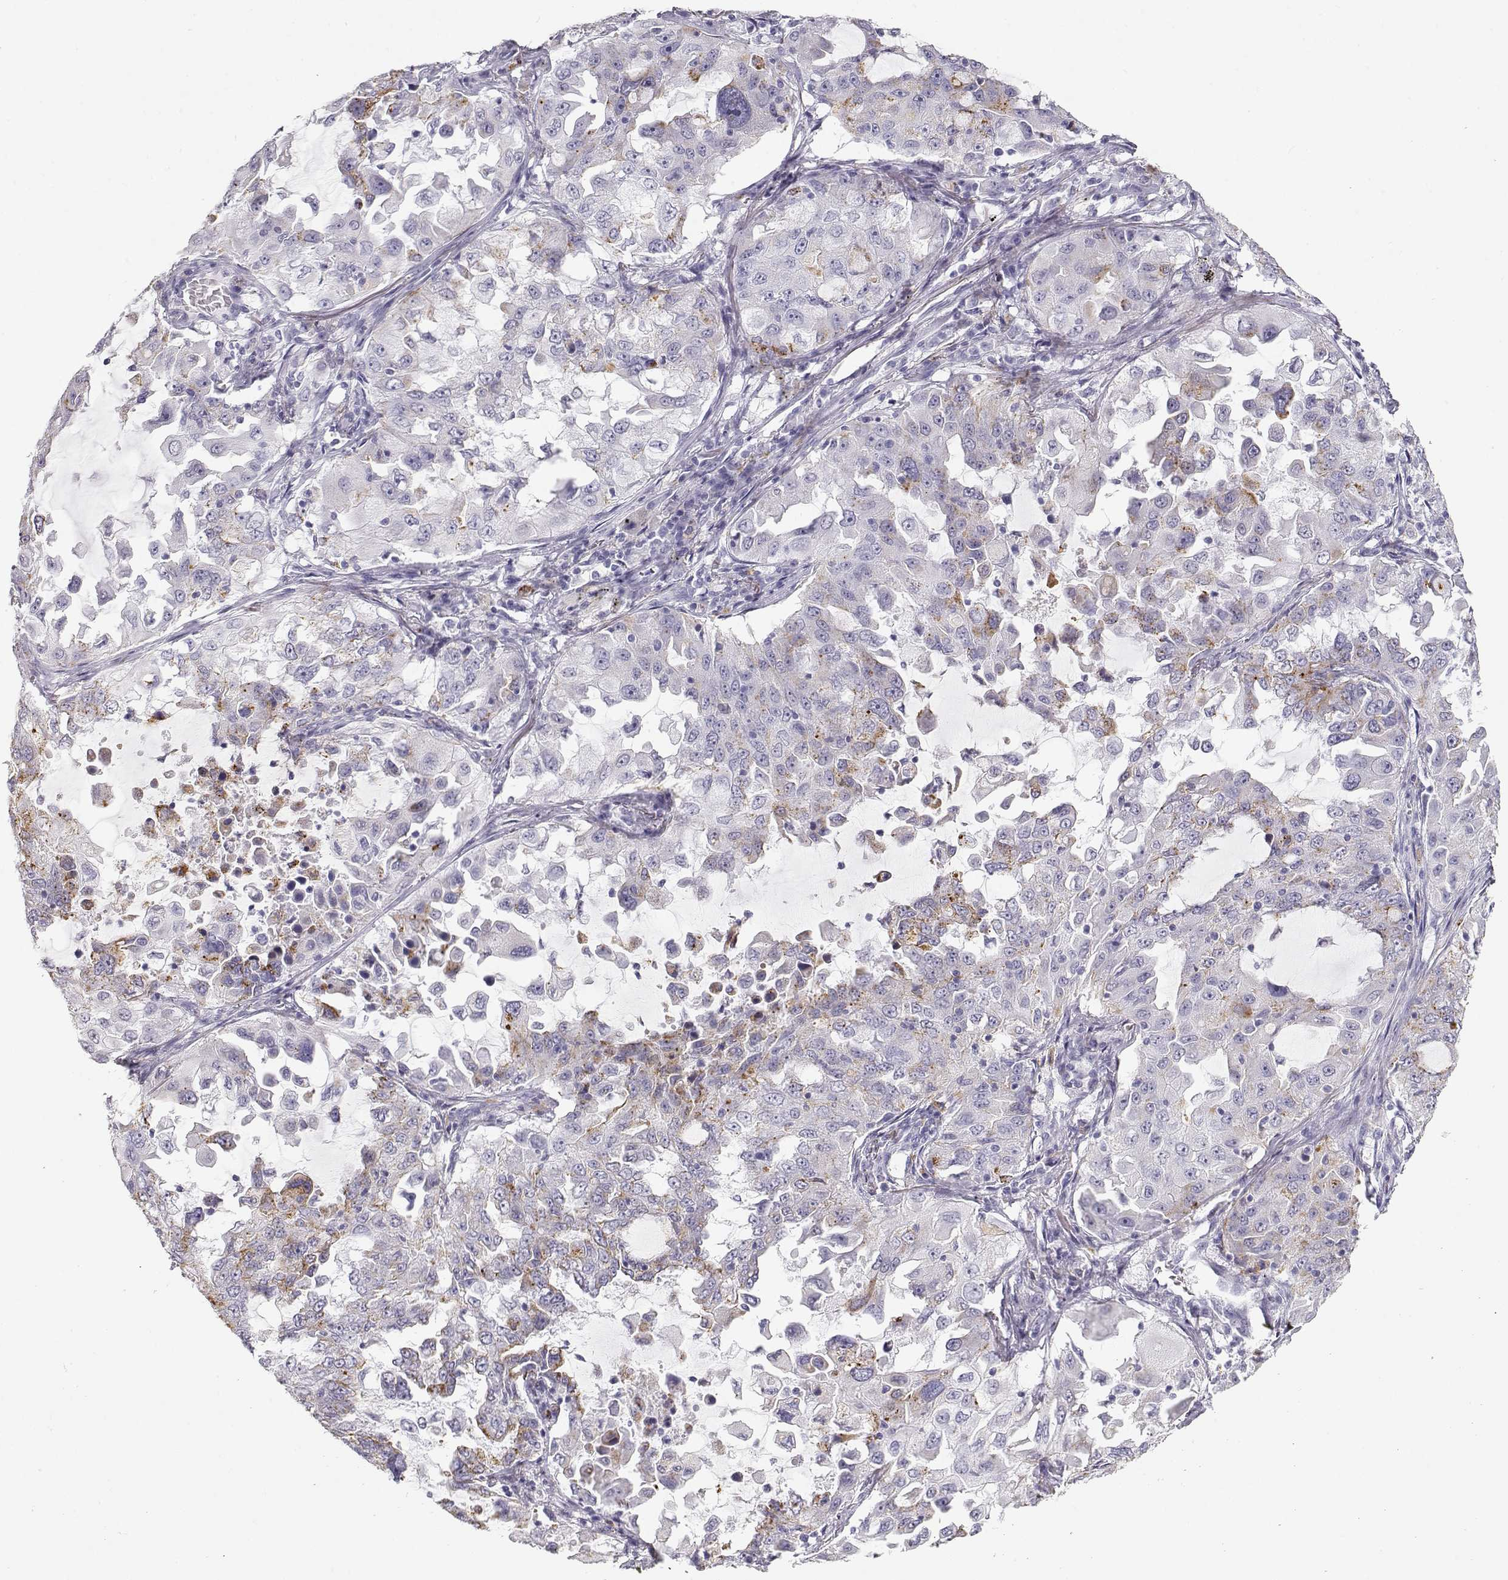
{"staining": {"intensity": "moderate", "quantity": "<25%", "location": "cytoplasmic/membranous"}, "tissue": "lung cancer", "cell_type": "Tumor cells", "image_type": "cancer", "snomed": [{"axis": "morphology", "description": "Adenocarcinoma, NOS"}, {"axis": "topography", "description": "Lung"}], "caption": "Tumor cells reveal low levels of moderate cytoplasmic/membranous positivity in approximately <25% of cells in human lung cancer (adenocarcinoma).", "gene": "TKTL1", "patient": {"sex": "female", "age": 61}}